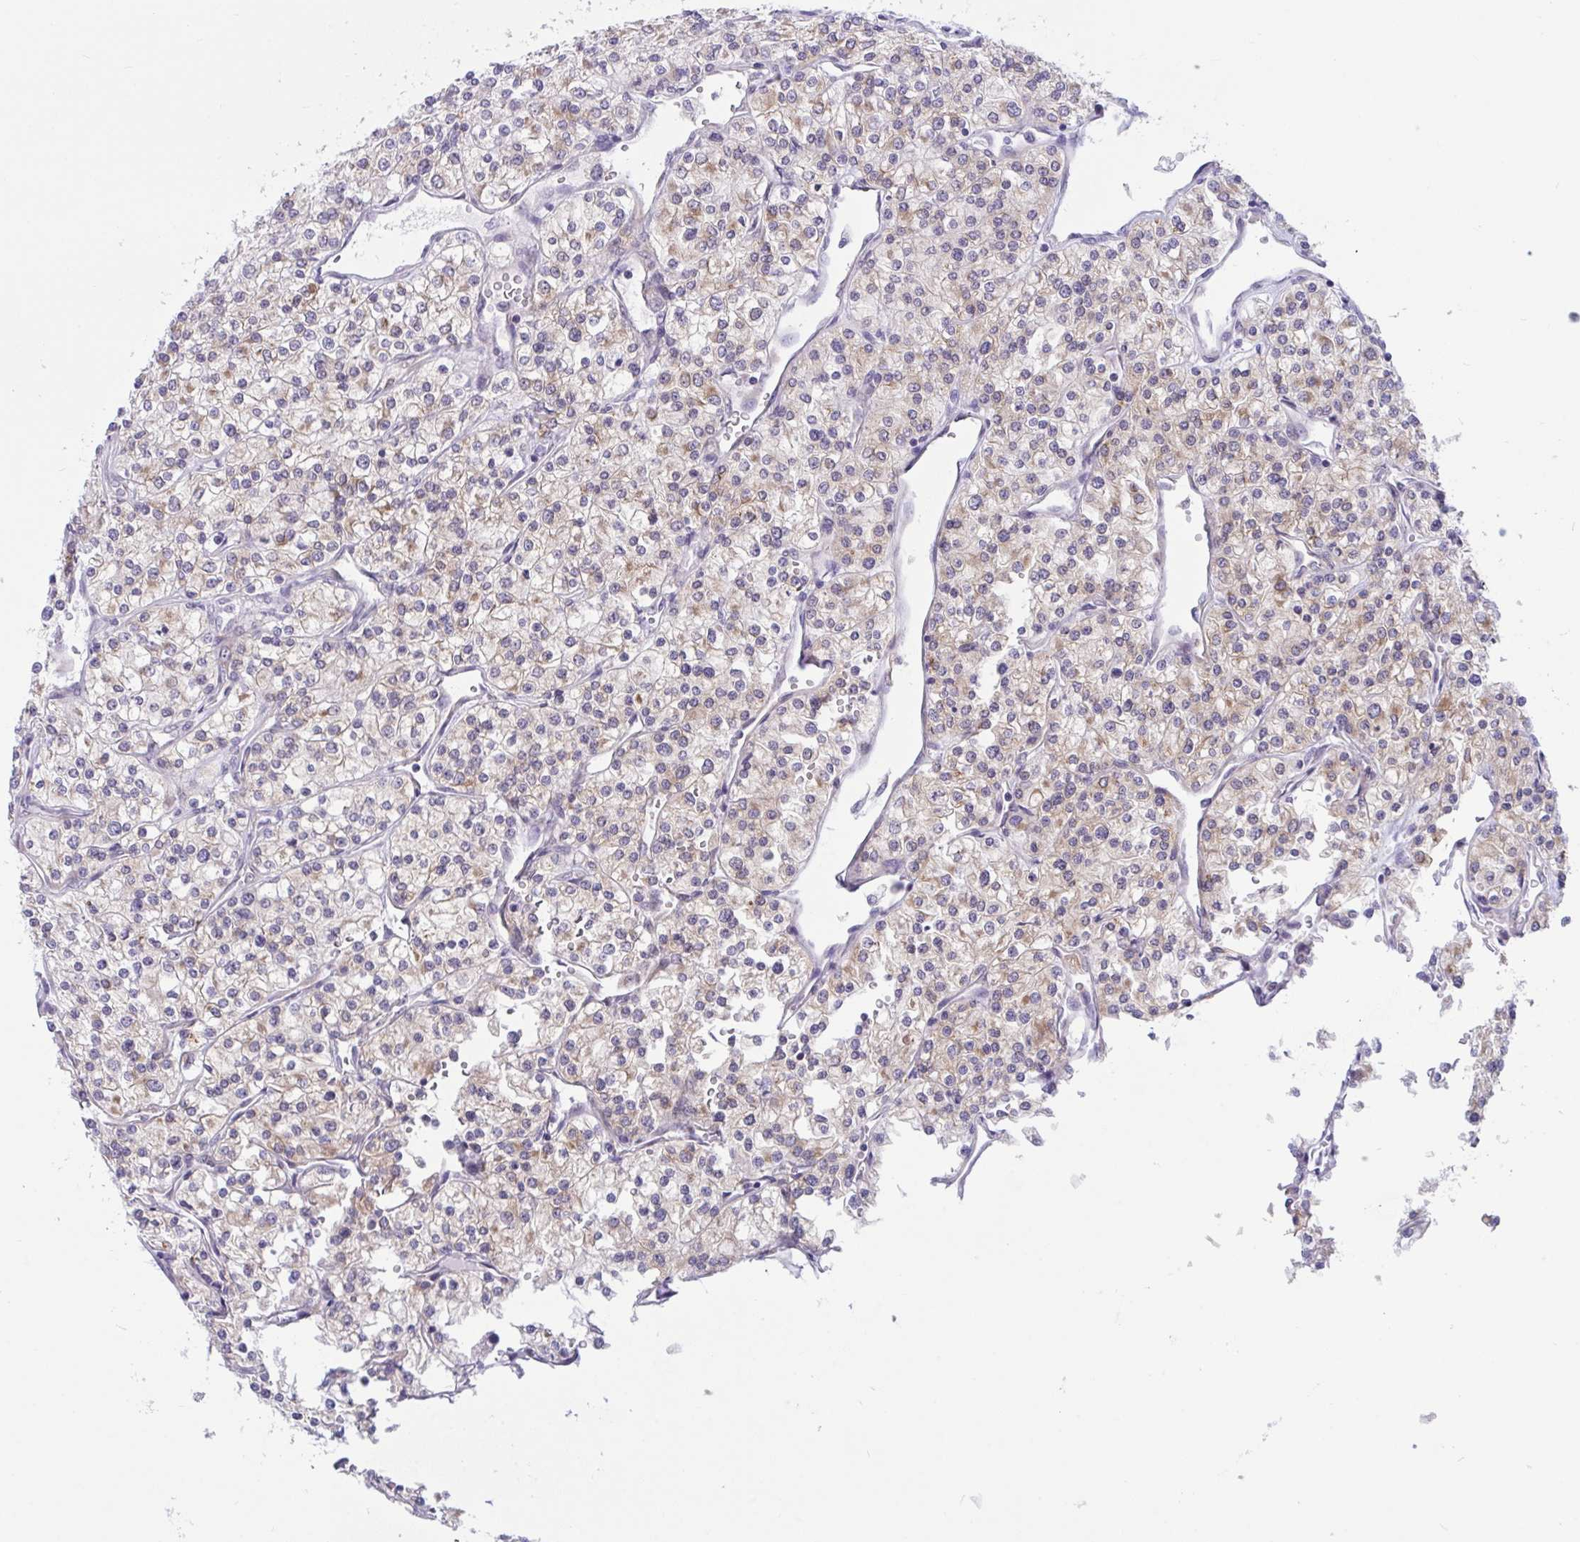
{"staining": {"intensity": "weak", "quantity": "25%-75%", "location": "cytoplasmic/membranous"}, "tissue": "renal cancer", "cell_type": "Tumor cells", "image_type": "cancer", "snomed": [{"axis": "morphology", "description": "Adenocarcinoma, NOS"}, {"axis": "topography", "description": "Kidney"}], "caption": "Immunohistochemistry (IHC) histopathology image of neoplastic tissue: renal cancer stained using immunohistochemistry reveals low levels of weak protein expression localized specifically in the cytoplasmic/membranous of tumor cells, appearing as a cytoplasmic/membranous brown color.", "gene": "CAMLG", "patient": {"sex": "male", "age": 80}}